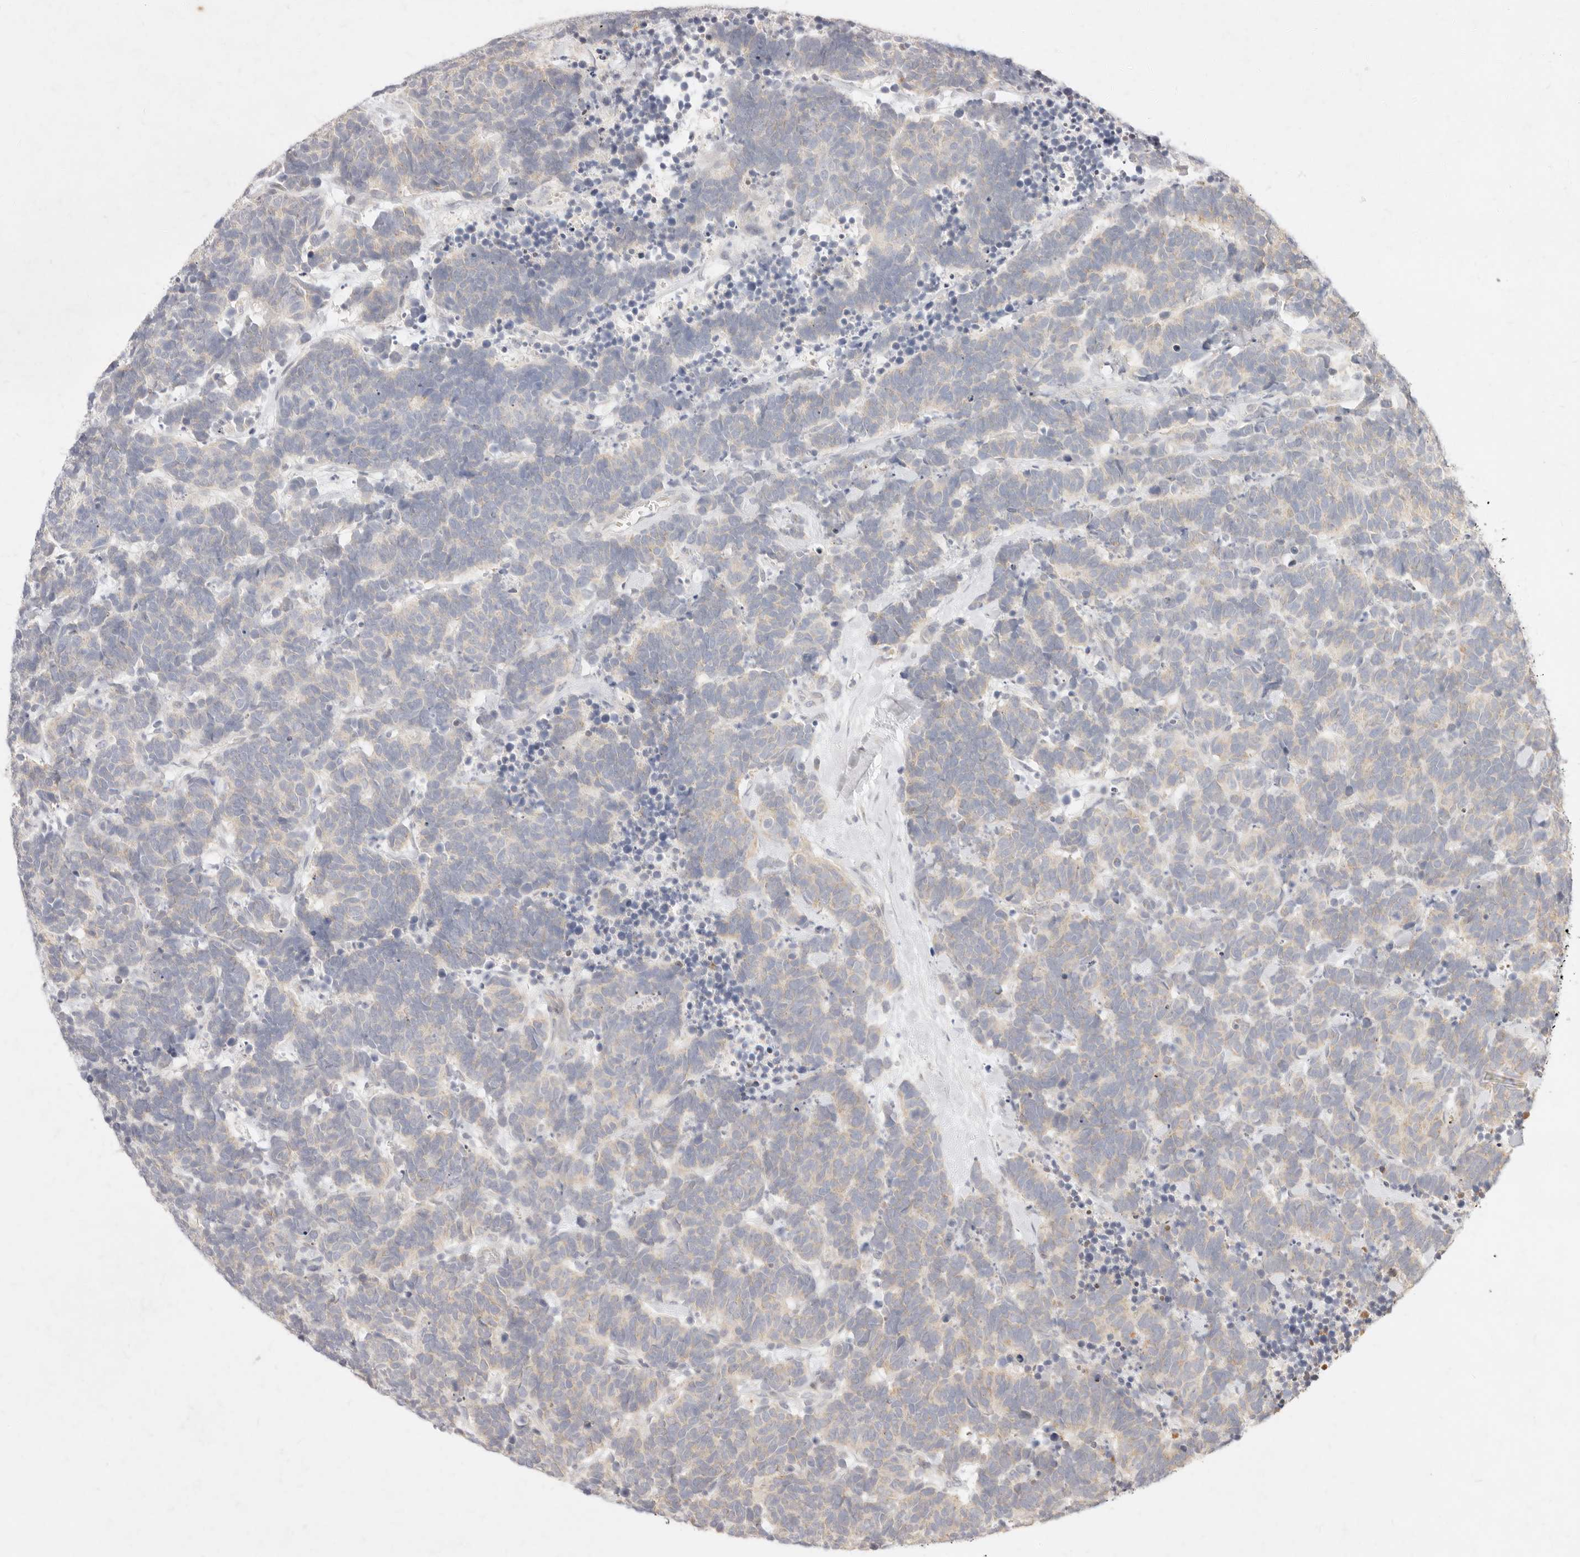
{"staining": {"intensity": "negative", "quantity": "none", "location": "none"}, "tissue": "carcinoid", "cell_type": "Tumor cells", "image_type": "cancer", "snomed": [{"axis": "morphology", "description": "Carcinoma, NOS"}, {"axis": "morphology", "description": "Carcinoid, malignant, NOS"}, {"axis": "topography", "description": "Urinary bladder"}], "caption": "Immunohistochemistry of human carcinoid (malignant) shows no expression in tumor cells.", "gene": "ASCL3", "patient": {"sex": "male", "age": 57}}